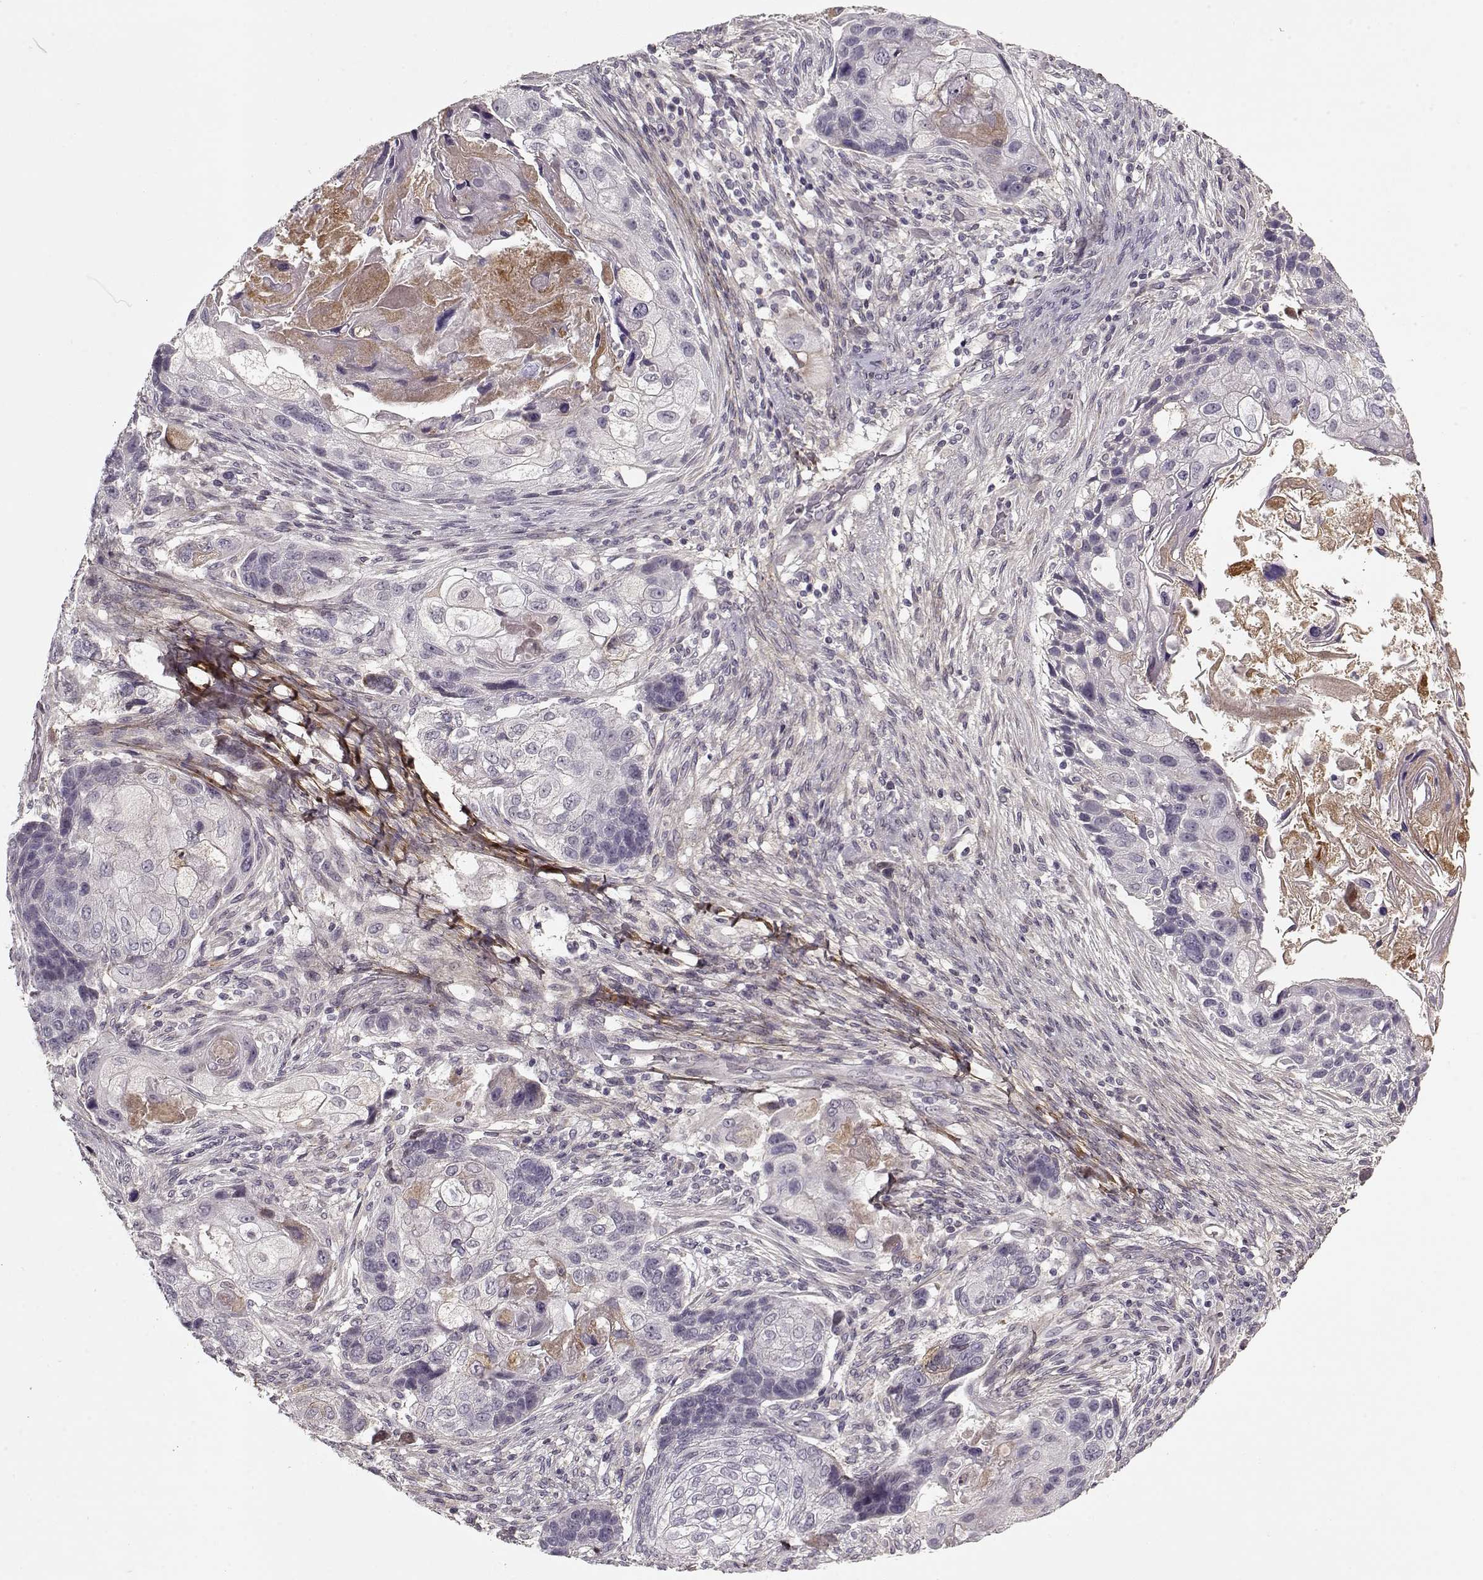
{"staining": {"intensity": "negative", "quantity": "none", "location": "none"}, "tissue": "lung cancer", "cell_type": "Tumor cells", "image_type": "cancer", "snomed": [{"axis": "morphology", "description": "Squamous cell carcinoma, NOS"}, {"axis": "topography", "description": "Lung"}], "caption": "This is an immunohistochemistry histopathology image of lung cancer (squamous cell carcinoma). There is no expression in tumor cells.", "gene": "LUM", "patient": {"sex": "male", "age": 69}}